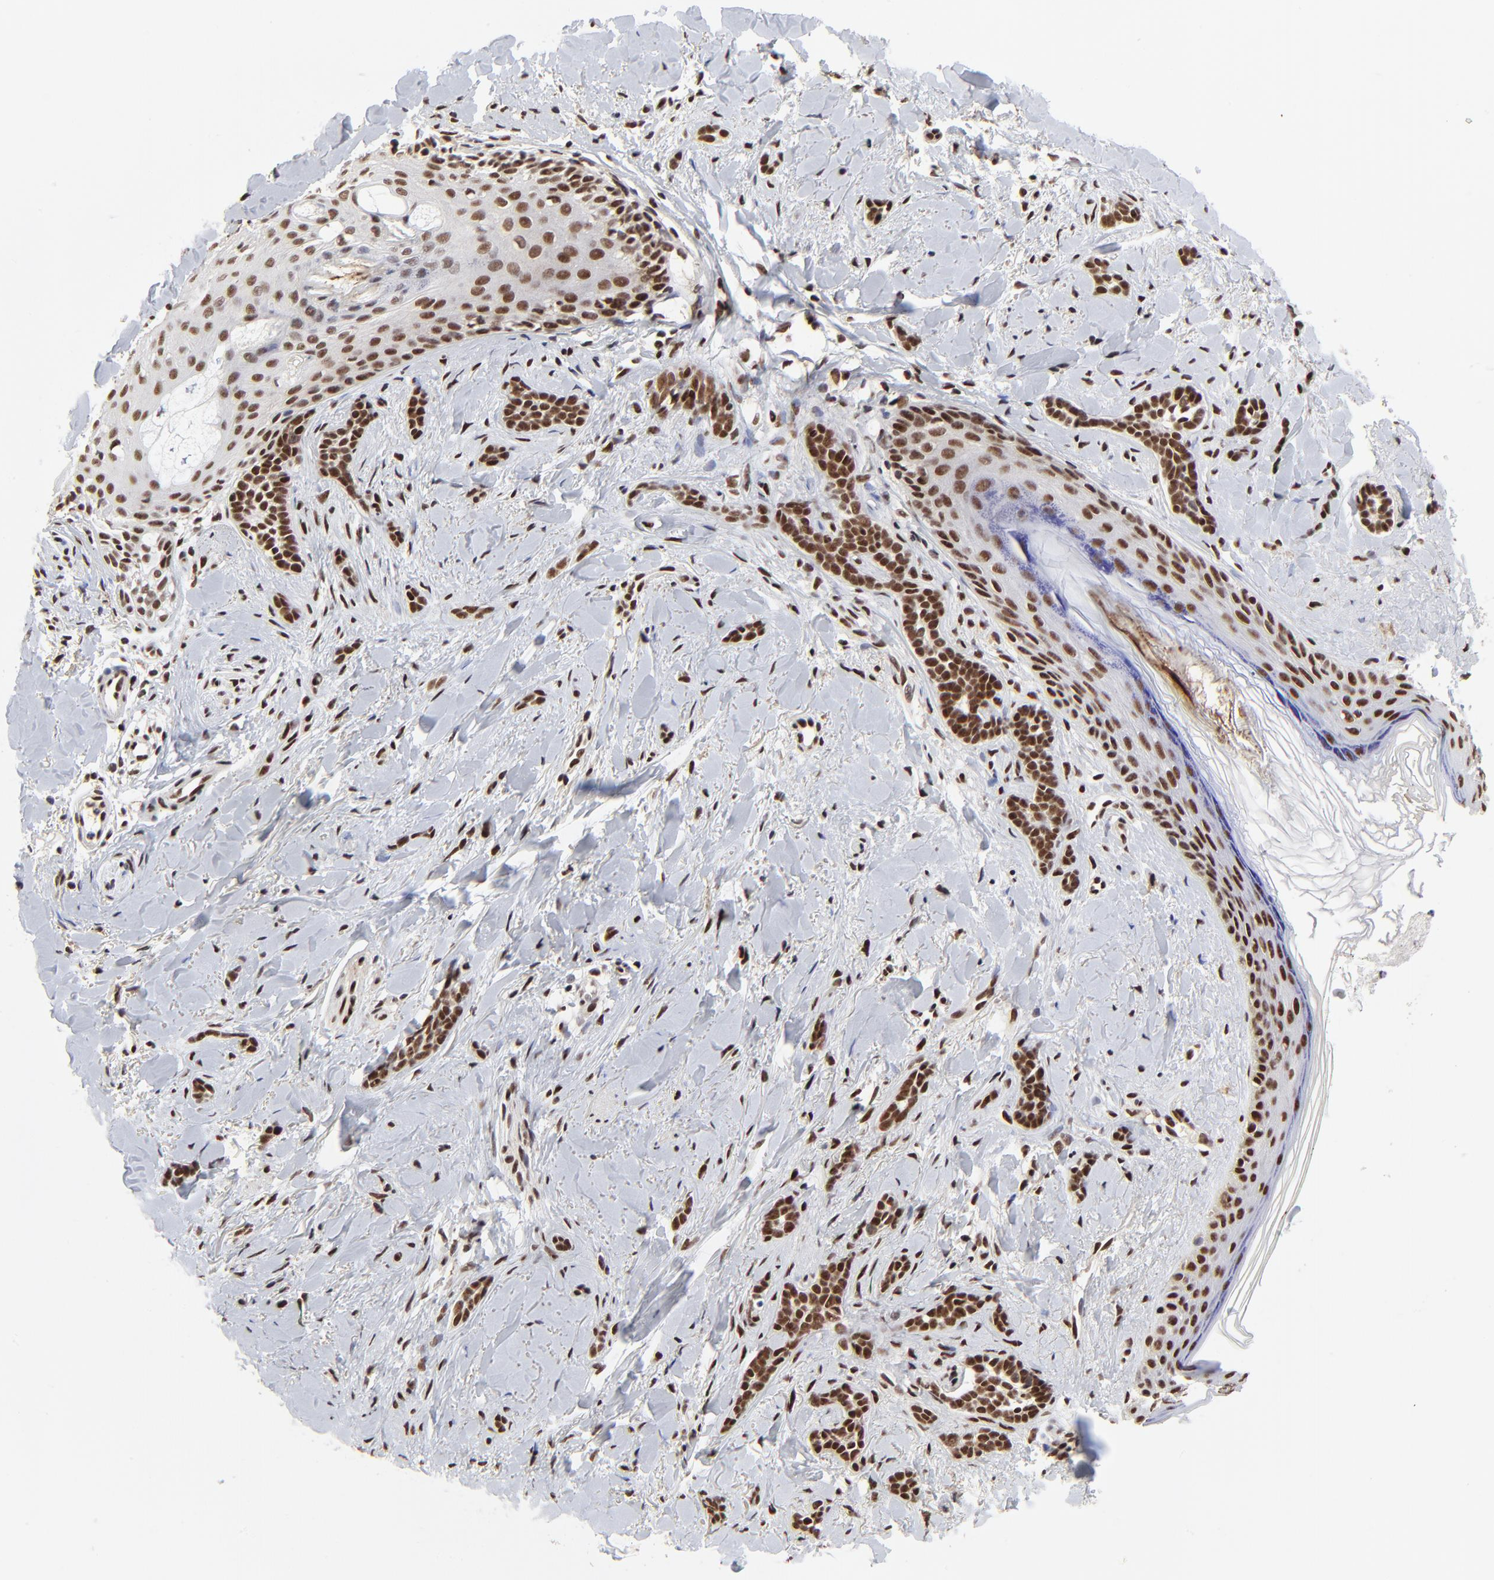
{"staining": {"intensity": "strong", "quantity": ">75%", "location": "nuclear"}, "tissue": "skin cancer", "cell_type": "Tumor cells", "image_type": "cancer", "snomed": [{"axis": "morphology", "description": "Basal cell carcinoma"}, {"axis": "topography", "description": "Skin"}], "caption": "Skin basal cell carcinoma stained for a protein (brown) displays strong nuclear positive expression in about >75% of tumor cells.", "gene": "RBM22", "patient": {"sex": "female", "age": 37}}